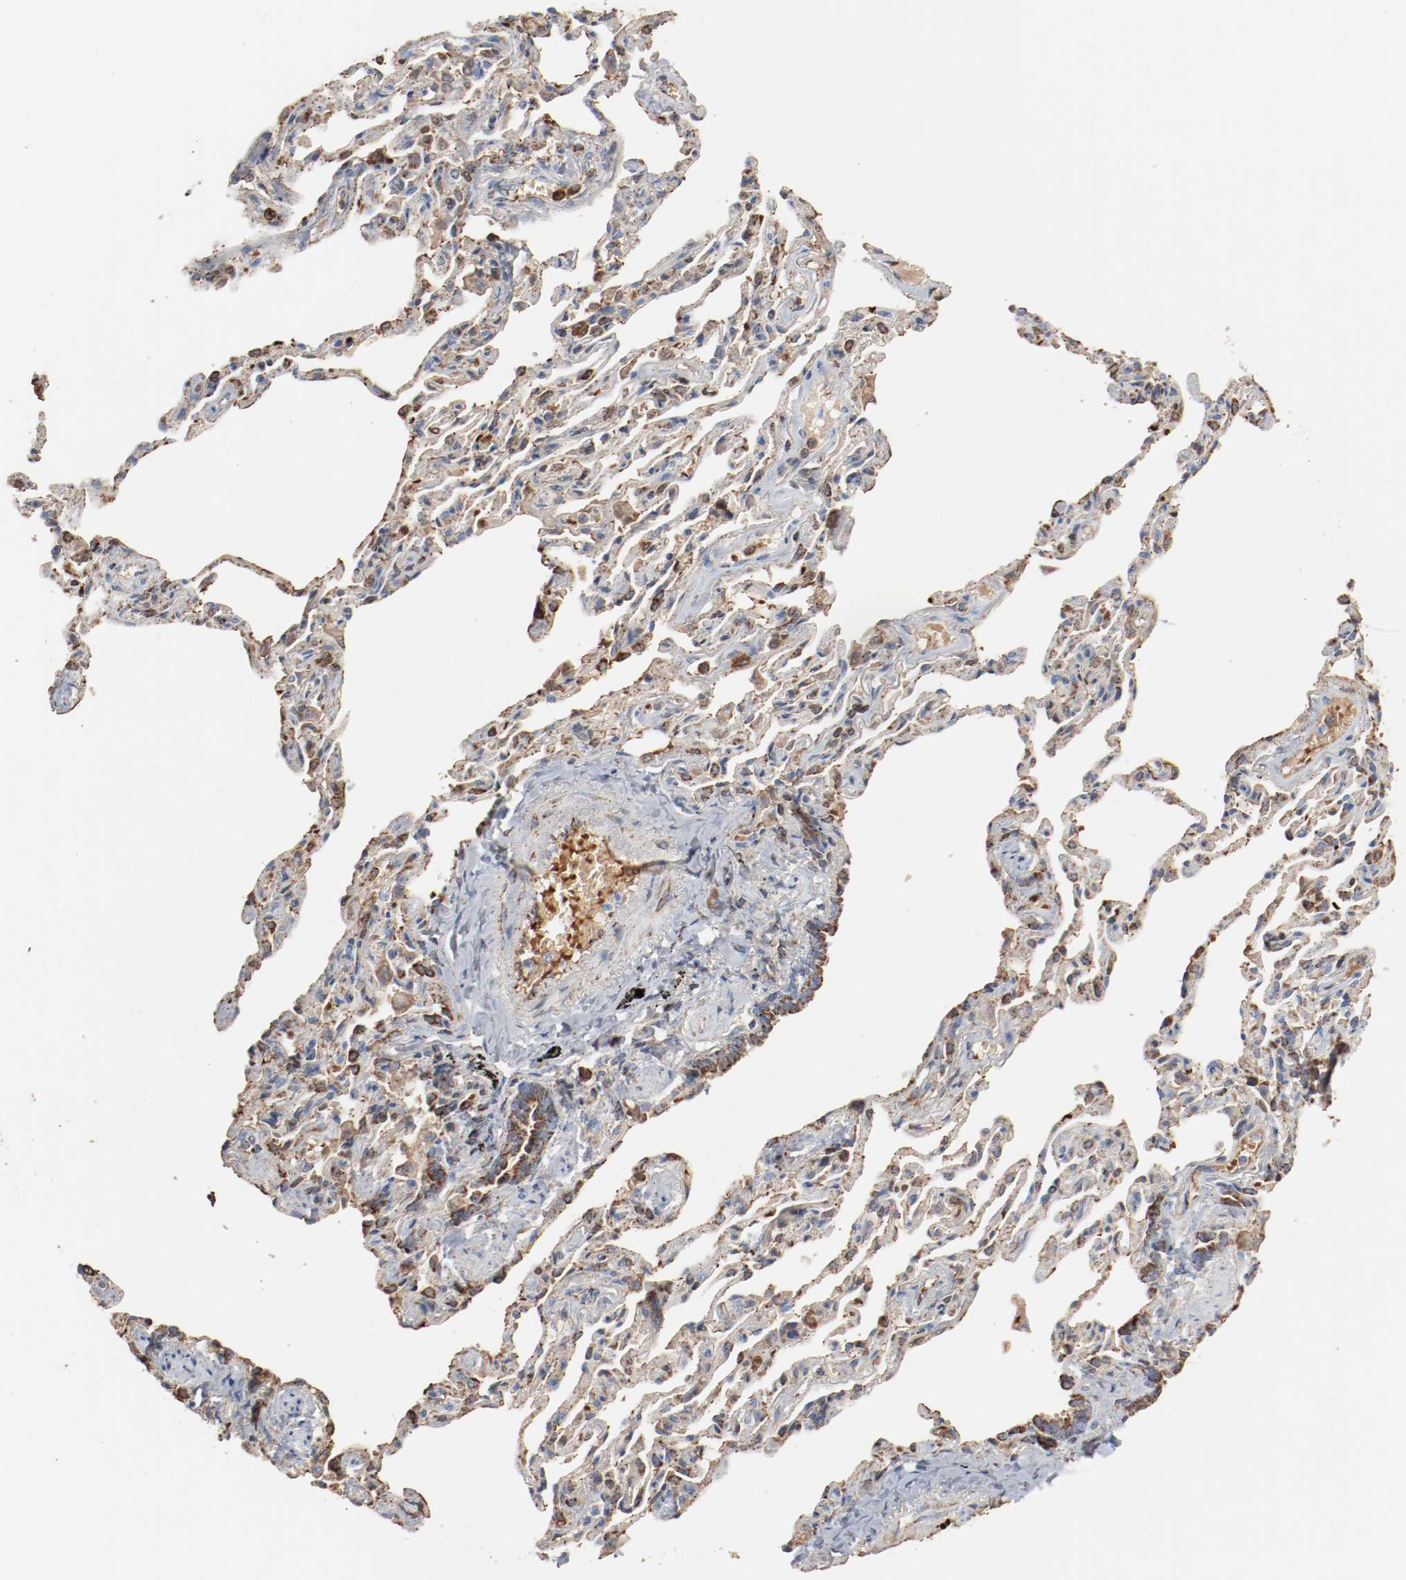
{"staining": {"intensity": "moderate", "quantity": ">75%", "location": "cytoplasmic/membranous"}, "tissue": "bronchus", "cell_type": "Respiratory epithelial cells", "image_type": "normal", "snomed": [{"axis": "morphology", "description": "Normal tissue, NOS"}, {"axis": "topography", "description": "Cartilage tissue"}, {"axis": "topography", "description": "Bronchus"}, {"axis": "topography", "description": "Lung"}], "caption": "Immunohistochemistry (IHC) image of unremarkable human bronchus stained for a protein (brown), which exhibits medium levels of moderate cytoplasmic/membranous positivity in about >75% of respiratory epithelial cells.", "gene": "NDUFB8", "patient": {"sex": "male", "age": 64}}